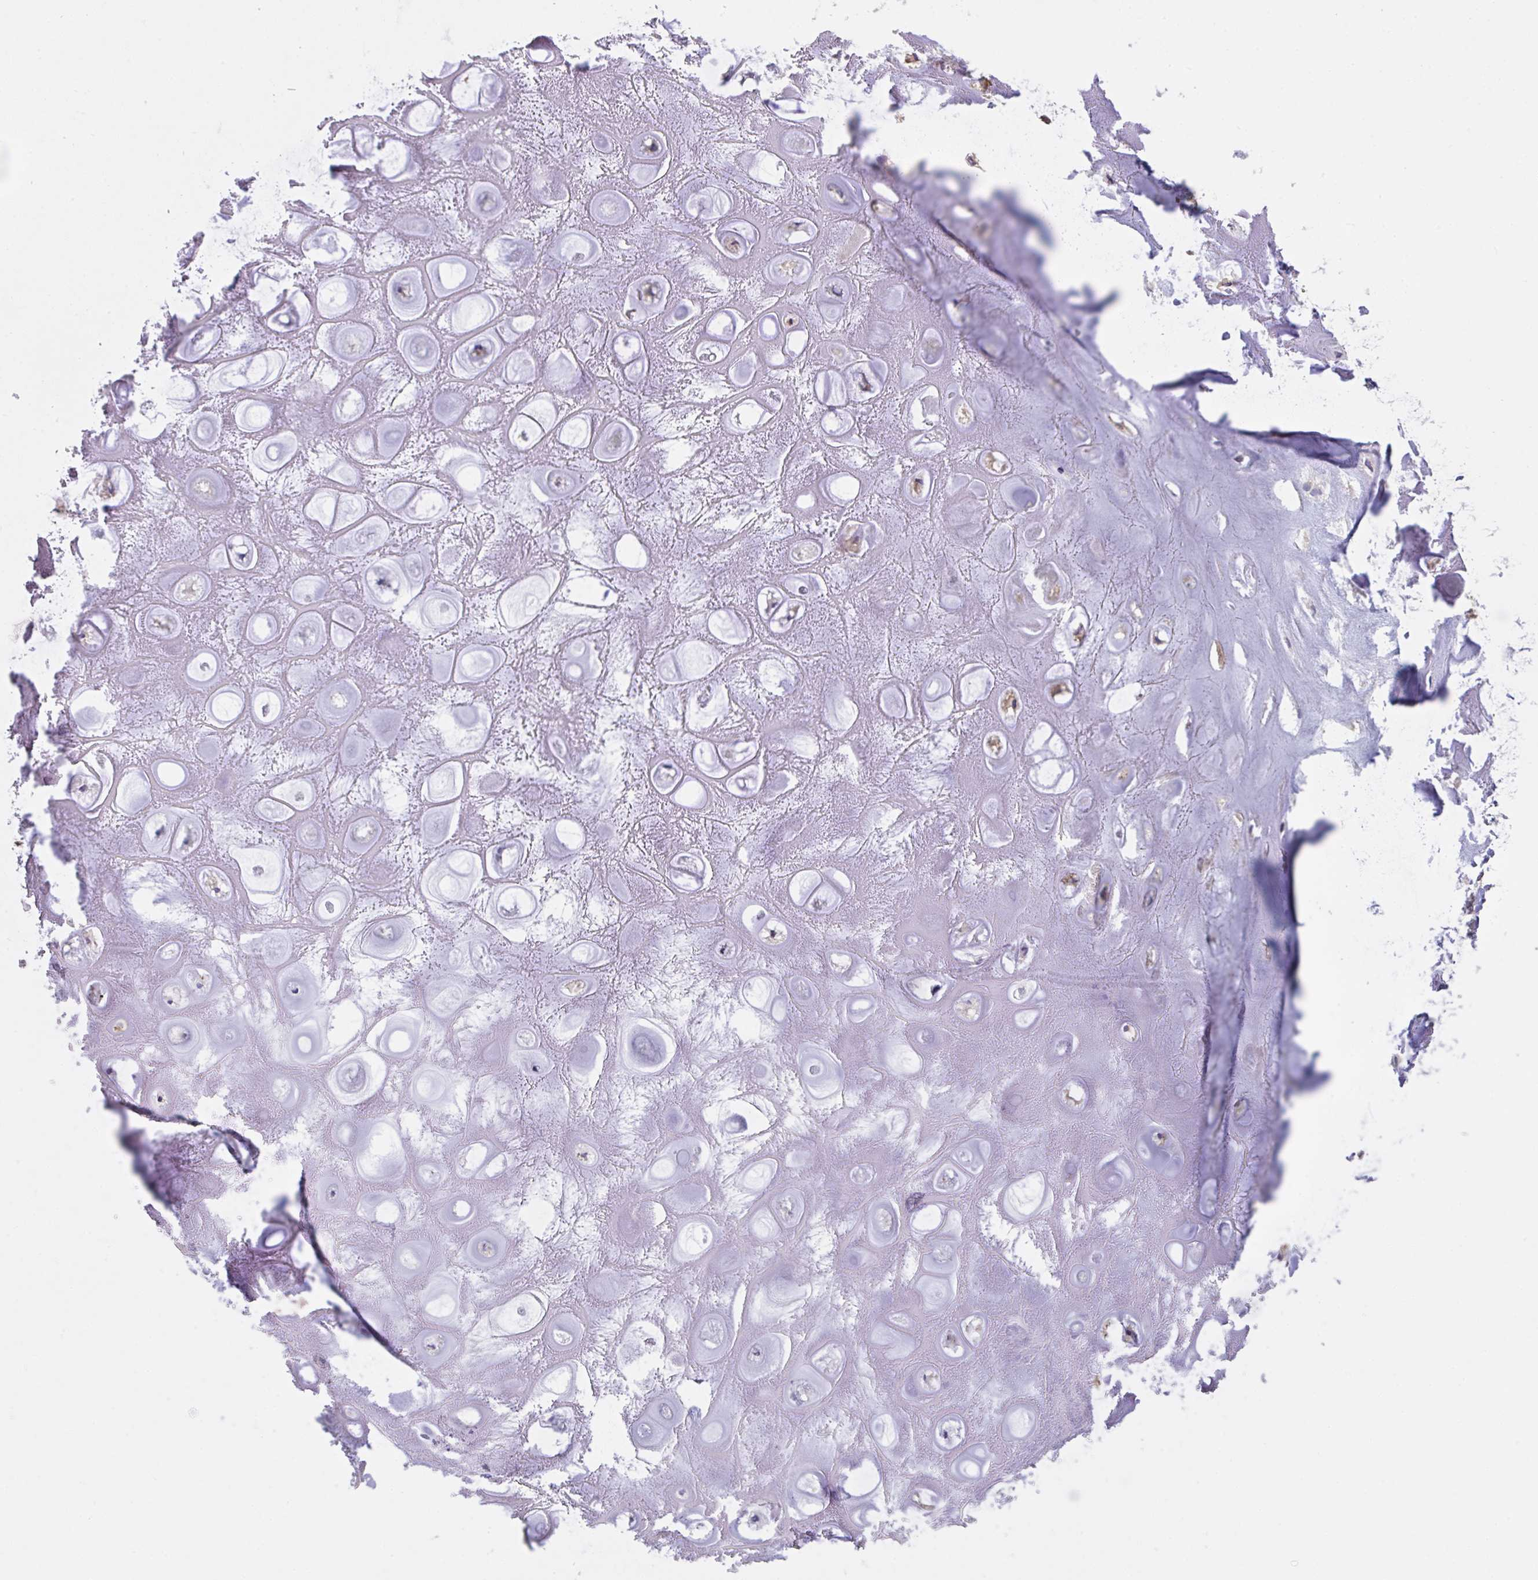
{"staining": {"intensity": "weak", "quantity": "<25%", "location": "cytoplasmic/membranous"}, "tissue": "soft tissue", "cell_type": "Chondrocytes", "image_type": "normal", "snomed": [{"axis": "morphology", "description": "Normal tissue, NOS"}, {"axis": "topography", "description": "Lymph node"}, {"axis": "topography", "description": "Cartilage tissue"}, {"axis": "topography", "description": "Nasopharynx"}], "caption": "The IHC image has no significant positivity in chondrocytes of soft tissue.", "gene": "TFAP2C", "patient": {"sex": "male", "age": 63}}